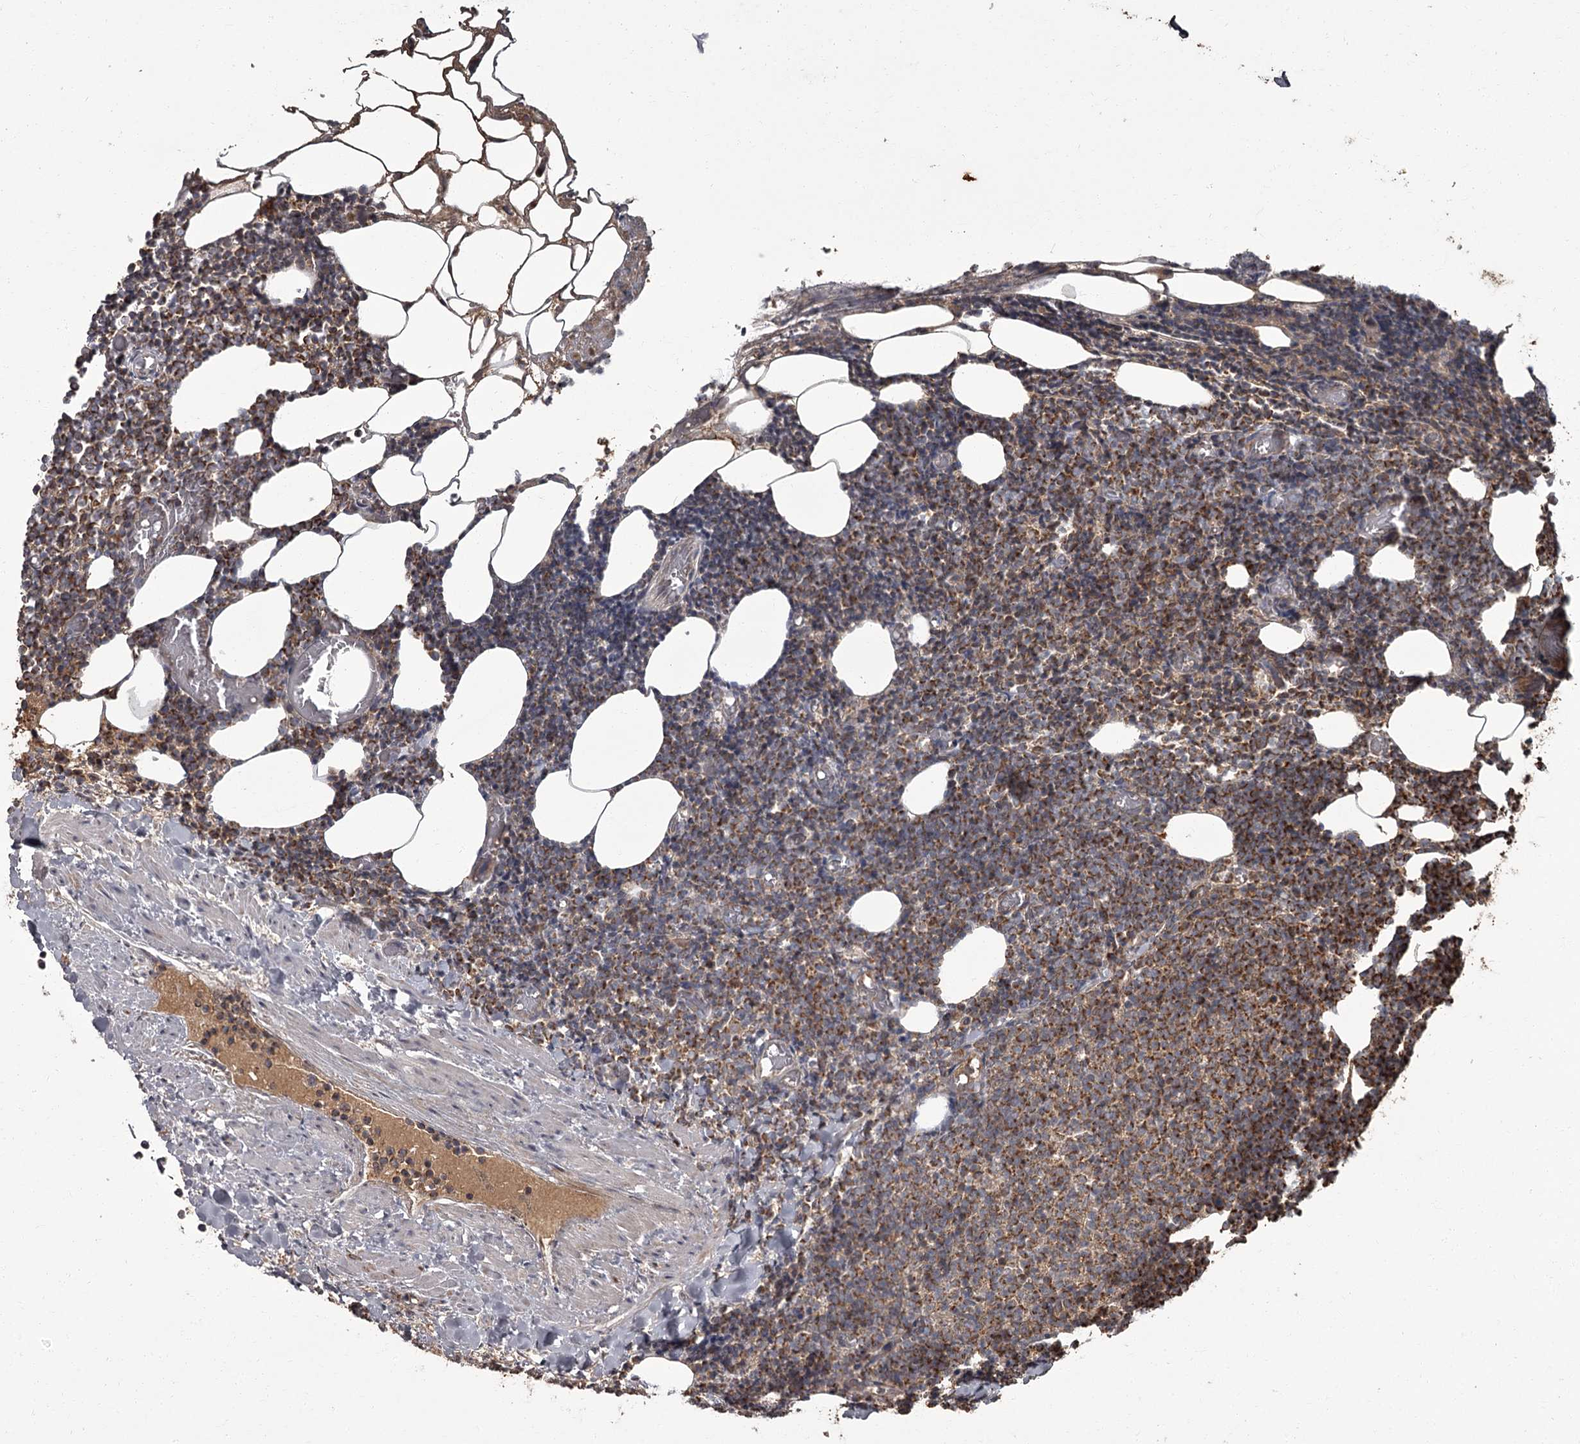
{"staining": {"intensity": "strong", "quantity": ">75%", "location": "cytoplasmic/membranous"}, "tissue": "lymphoma", "cell_type": "Tumor cells", "image_type": "cancer", "snomed": [{"axis": "morphology", "description": "Malignant lymphoma, non-Hodgkin's type, Low grade"}, {"axis": "topography", "description": "Lymph node"}], "caption": "The immunohistochemical stain shows strong cytoplasmic/membranous staining in tumor cells of malignant lymphoma, non-Hodgkin's type (low-grade) tissue. (DAB = brown stain, brightfield microscopy at high magnification).", "gene": "THAP9", "patient": {"sex": "male", "age": 66}}